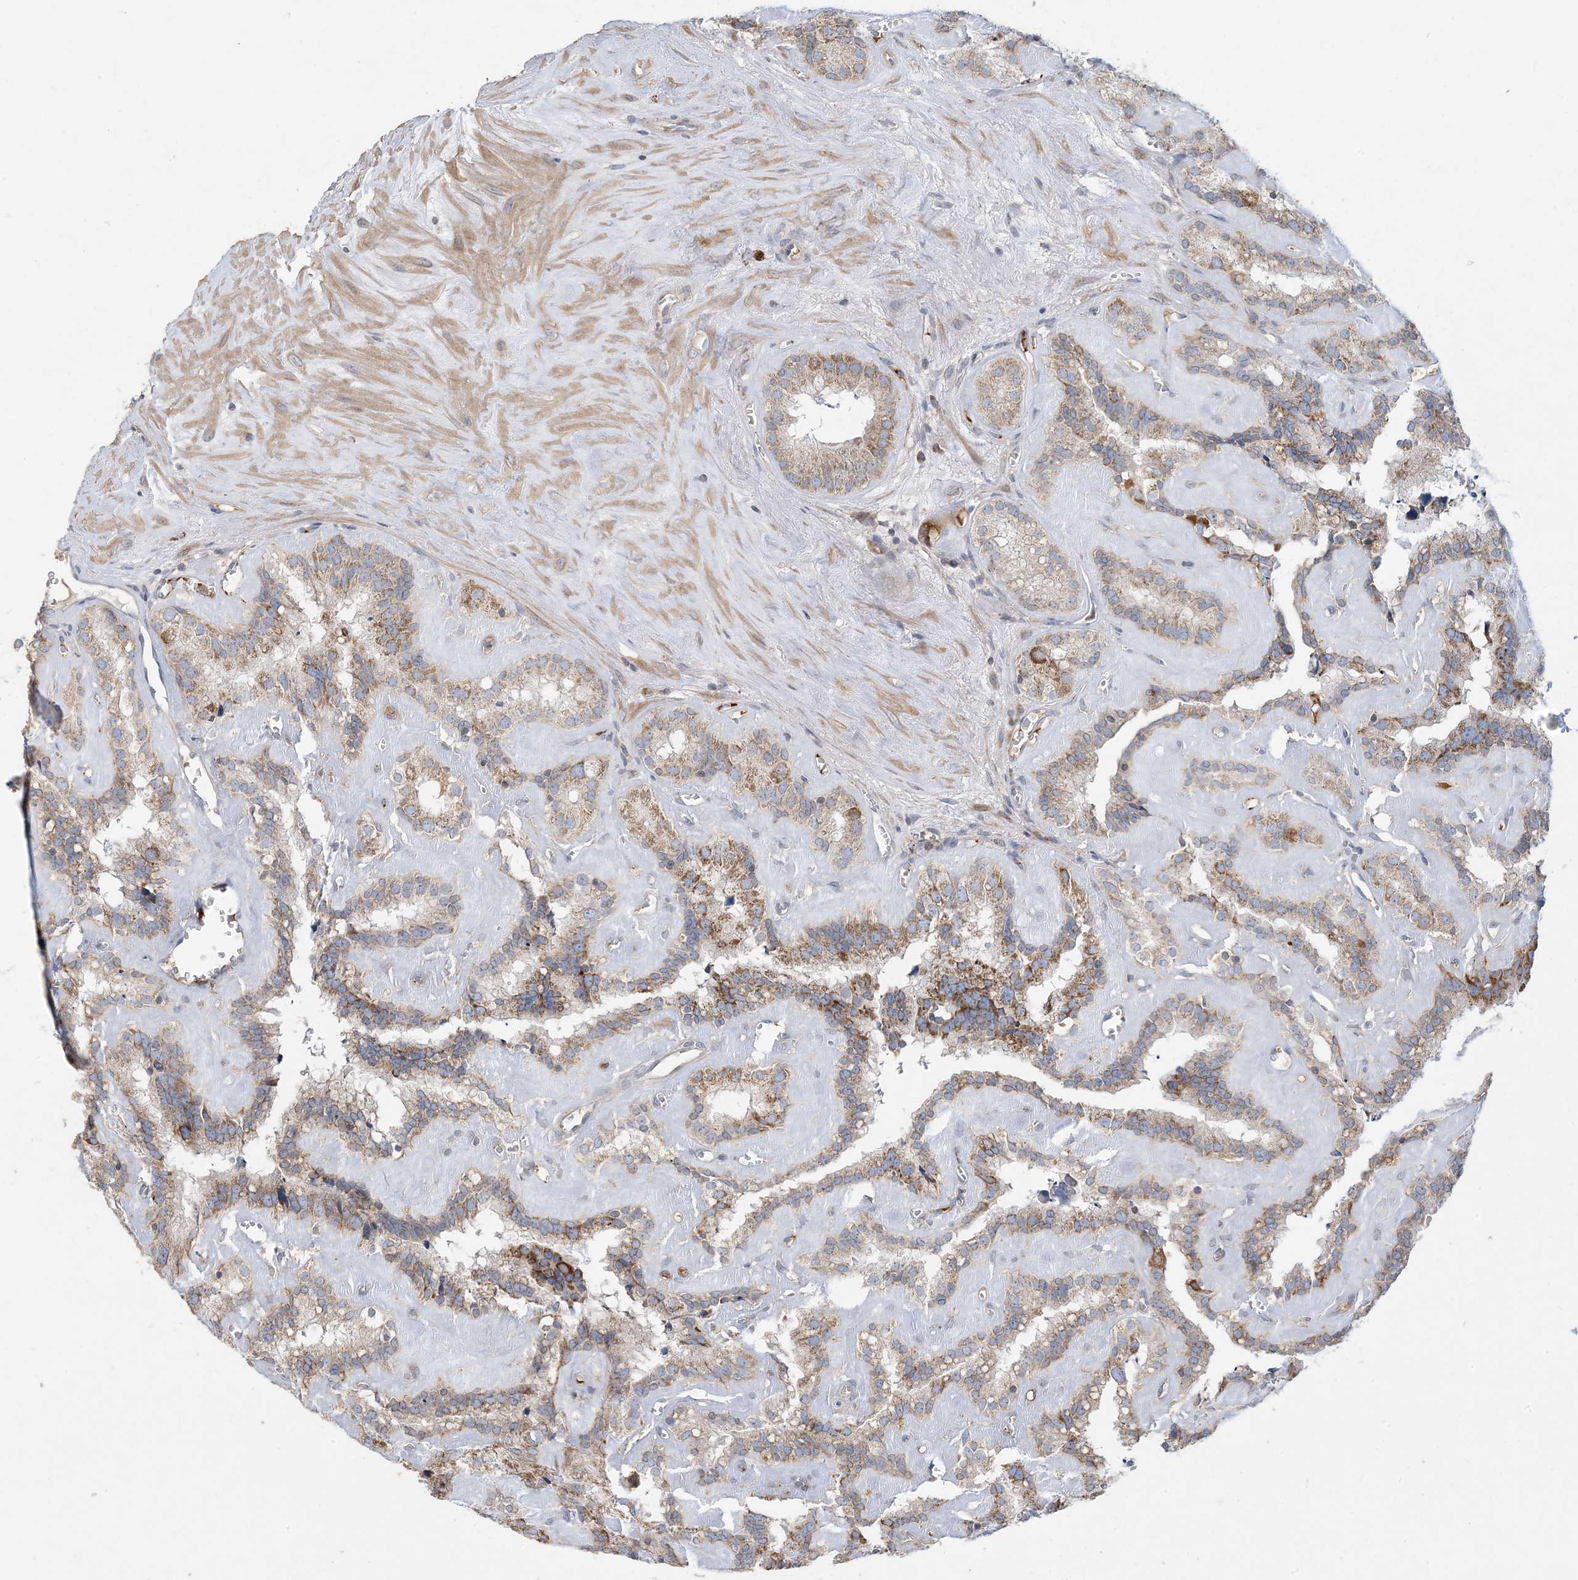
{"staining": {"intensity": "moderate", "quantity": ">75%", "location": "cytoplasmic/membranous"}, "tissue": "seminal vesicle", "cell_type": "Glandular cells", "image_type": "normal", "snomed": [{"axis": "morphology", "description": "Normal tissue, NOS"}, {"axis": "topography", "description": "Prostate"}, {"axis": "topography", "description": "Seminal veicle"}], "caption": "Protein analysis of benign seminal vesicle displays moderate cytoplasmic/membranous expression in approximately >75% of glandular cells. The protein of interest is stained brown, and the nuclei are stained in blue (DAB IHC with brightfield microscopy, high magnification).", "gene": "ECHDC1", "patient": {"sex": "male", "age": 59}}